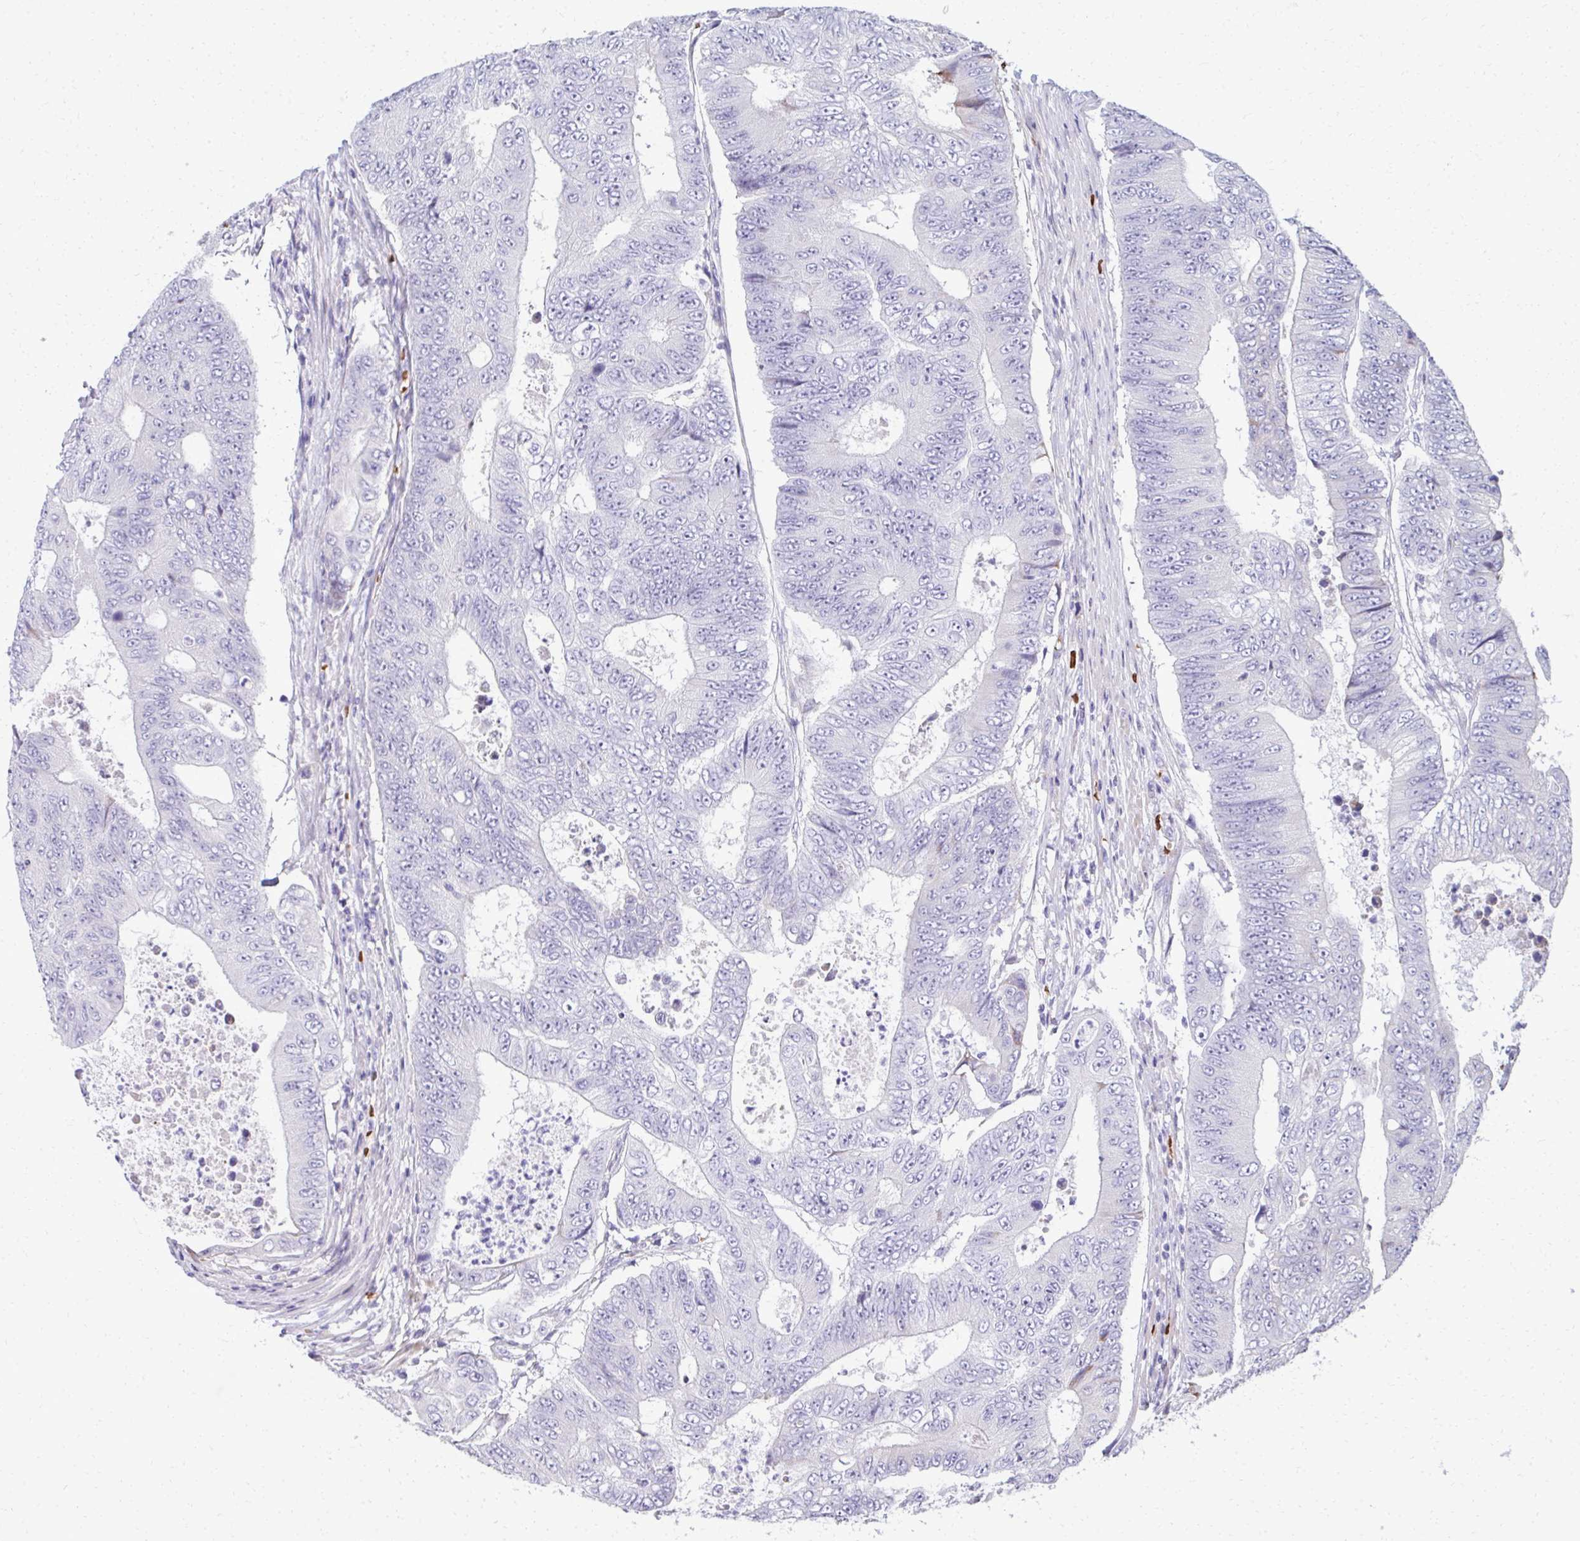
{"staining": {"intensity": "negative", "quantity": "none", "location": "none"}, "tissue": "colorectal cancer", "cell_type": "Tumor cells", "image_type": "cancer", "snomed": [{"axis": "morphology", "description": "Adenocarcinoma, NOS"}, {"axis": "topography", "description": "Colon"}], "caption": "Immunohistochemical staining of colorectal cancer (adenocarcinoma) shows no significant staining in tumor cells.", "gene": "FIBCD1", "patient": {"sex": "female", "age": 48}}